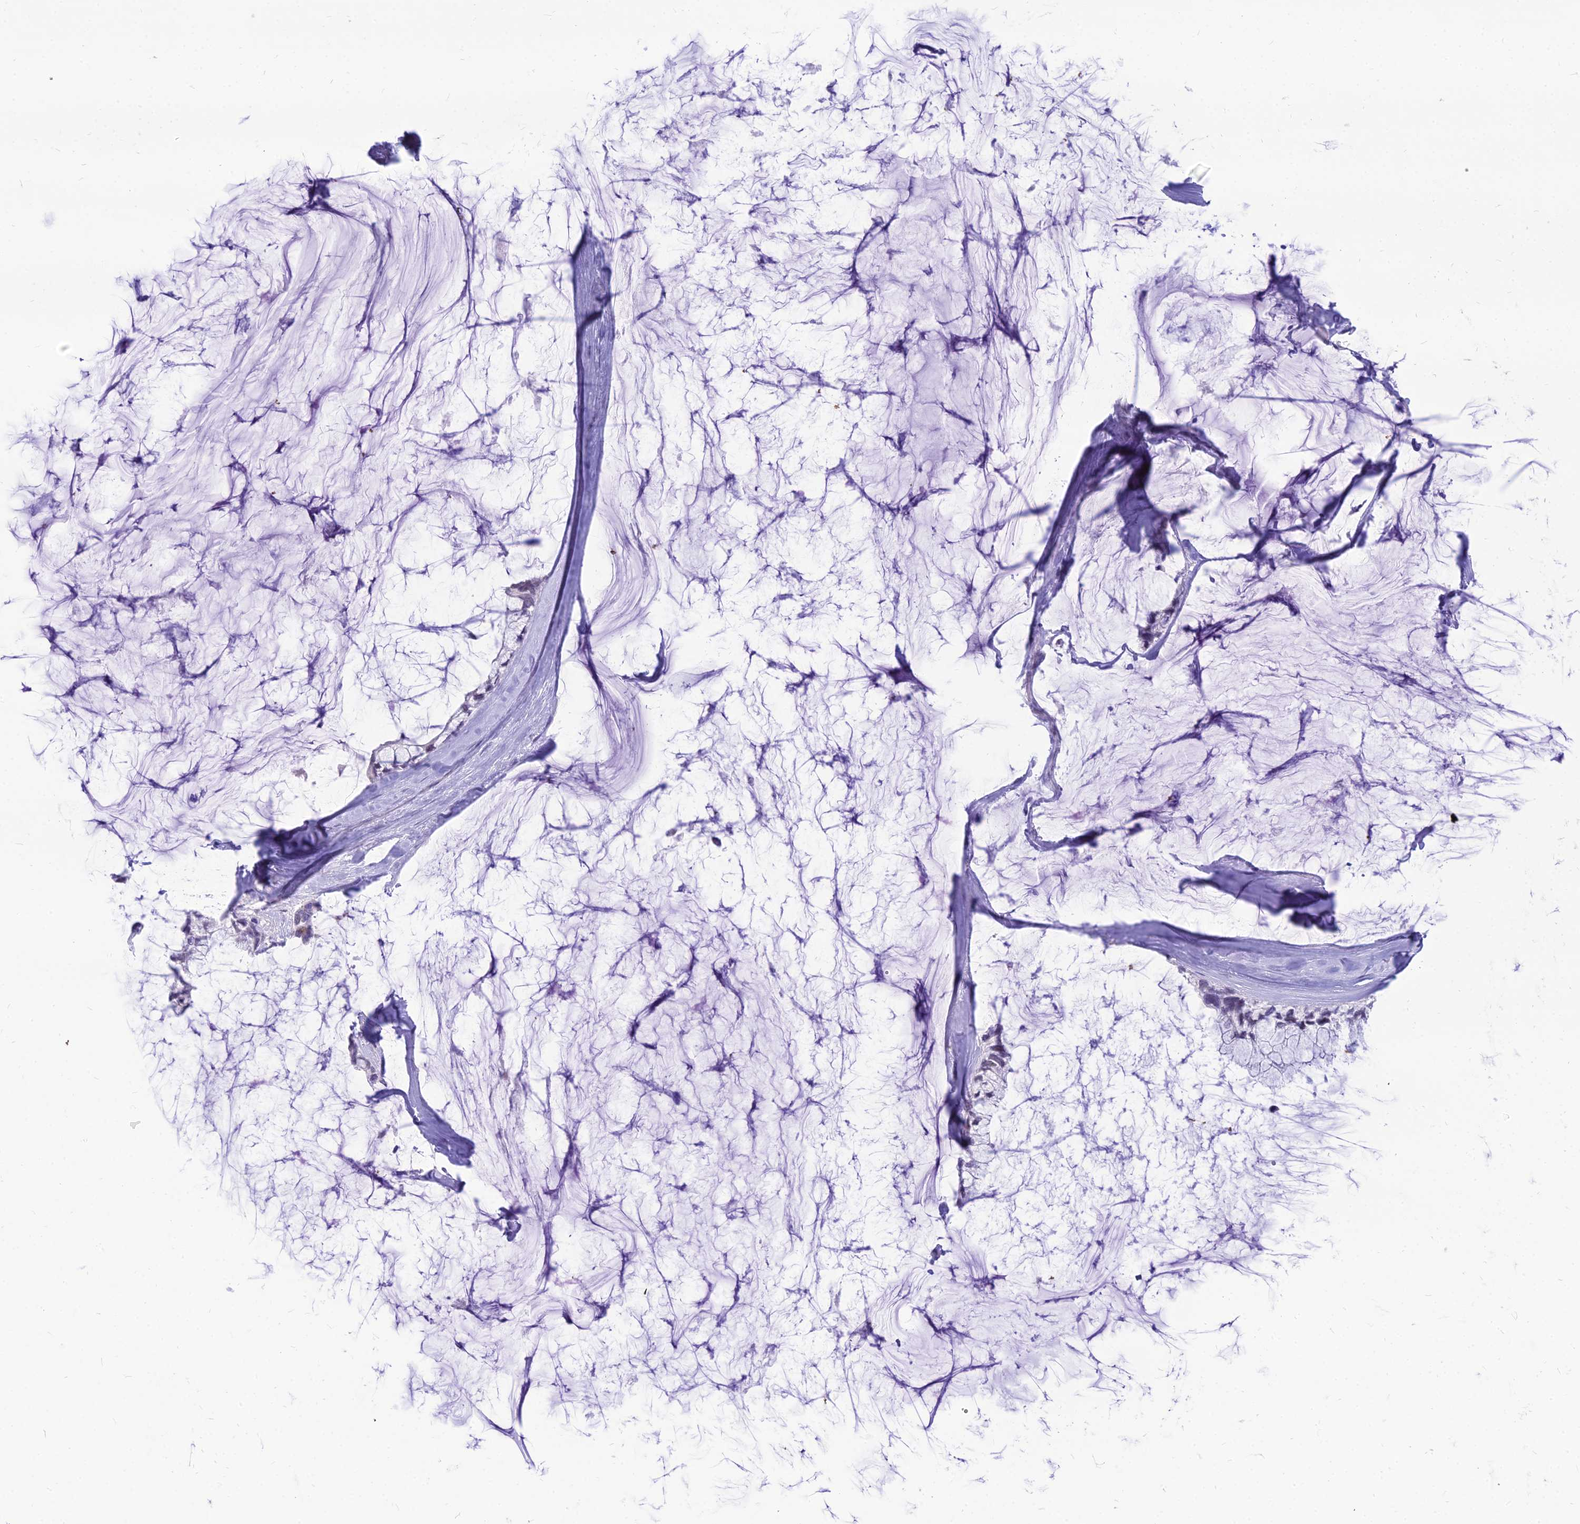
{"staining": {"intensity": "negative", "quantity": "none", "location": "none"}, "tissue": "ovarian cancer", "cell_type": "Tumor cells", "image_type": "cancer", "snomed": [{"axis": "morphology", "description": "Cystadenocarcinoma, mucinous, NOS"}, {"axis": "topography", "description": "Ovary"}], "caption": "DAB (3,3'-diaminobenzidine) immunohistochemical staining of ovarian cancer (mucinous cystadenocarcinoma) exhibits no significant positivity in tumor cells.", "gene": "DHX40", "patient": {"sex": "female", "age": 39}}